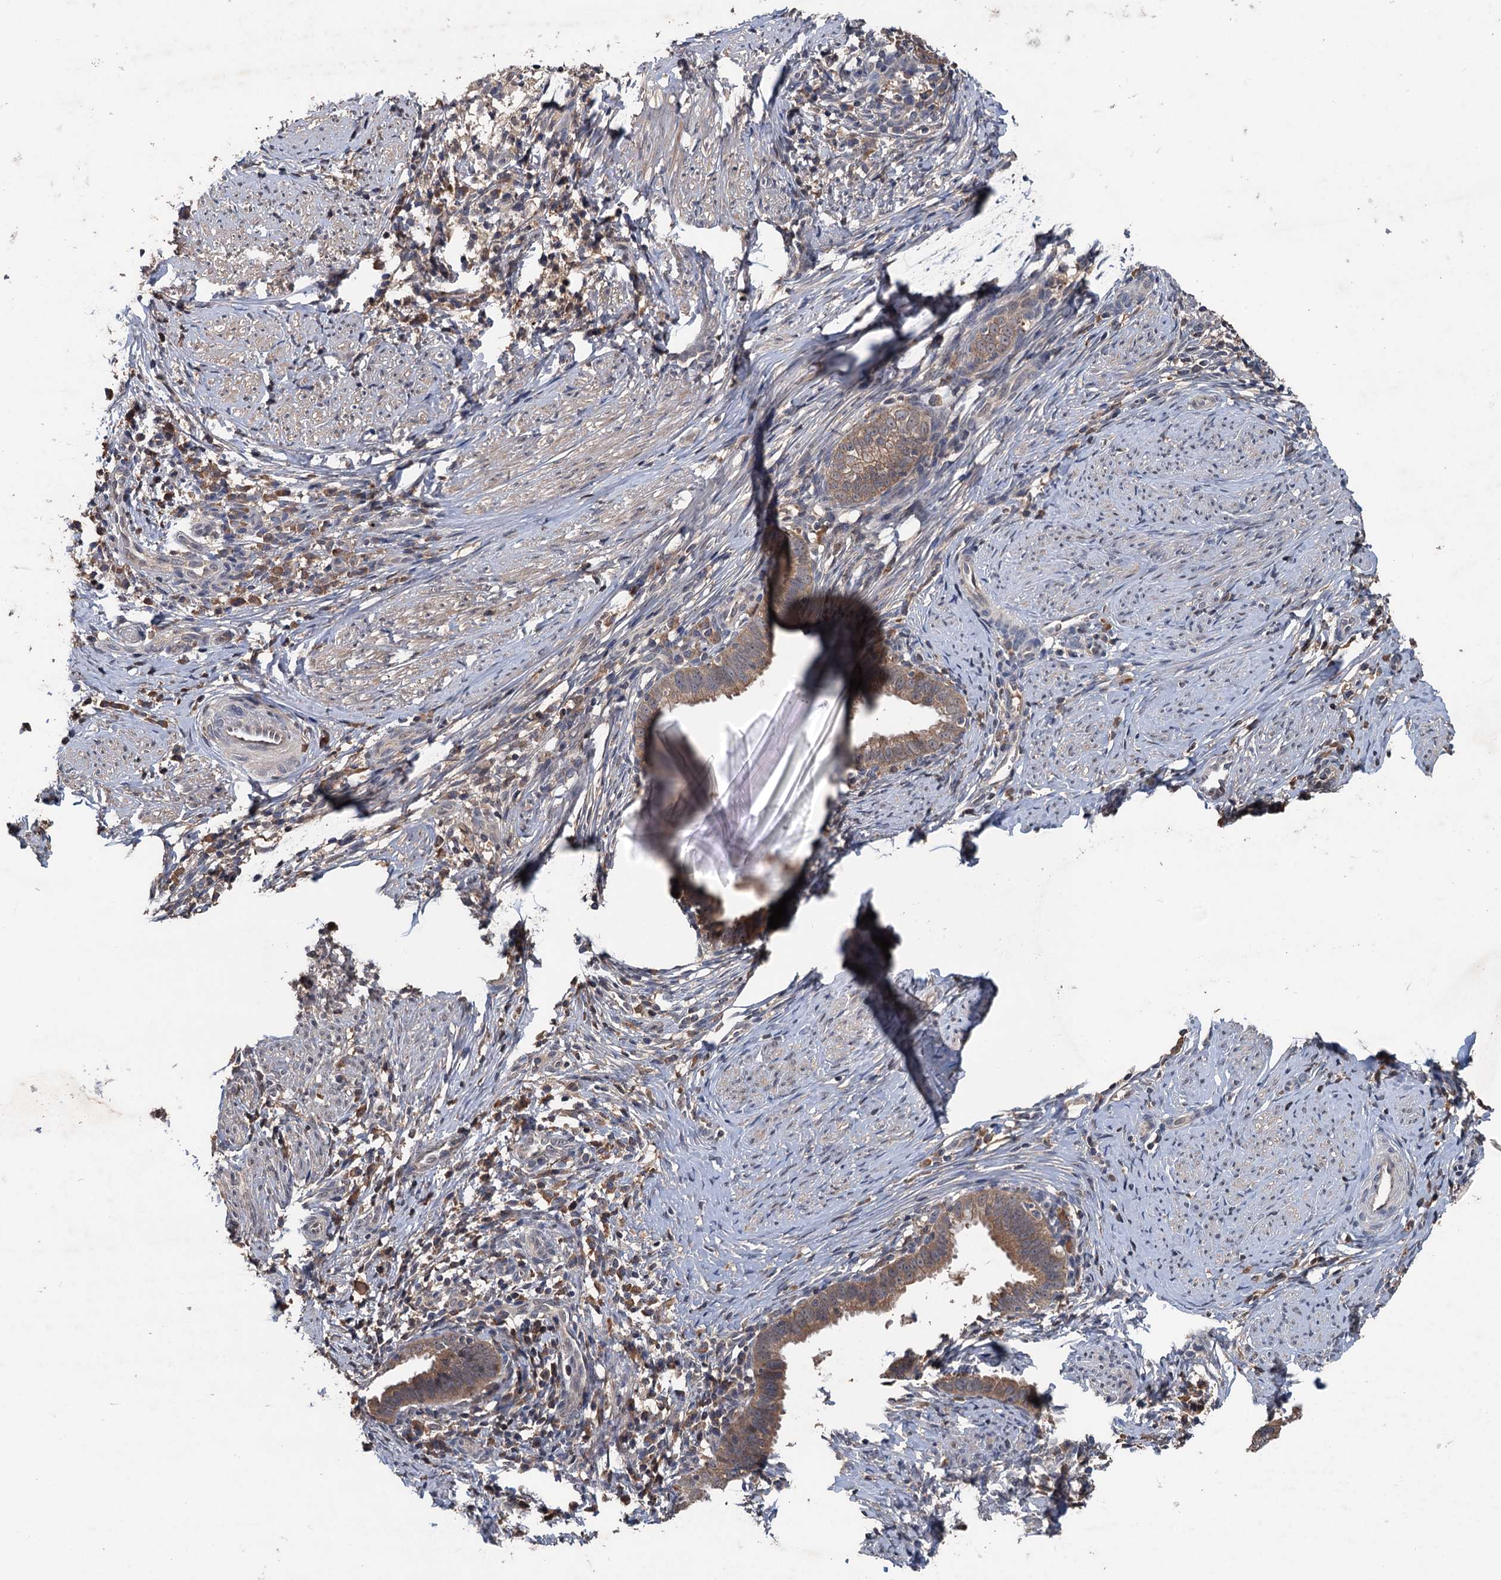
{"staining": {"intensity": "moderate", "quantity": ">75%", "location": "cytoplasmic/membranous"}, "tissue": "cervical cancer", "cell_type": "Tumor cells", "image_type": "cancer", "snomed": [{"axis": "morphology", "description": "Adenocarcinoma, NOS"}, {"axis": "topography", "description": "Cervix"}], "caption": "This is an image of immunohistochemistry (IHC) staining of adenocarcinoma (cervical), which shows moderate staining in the cytoplasmic/membranous of tumor cells.", "gene": "ZNF438", "patient": {"sex": "female", "age": 36}}